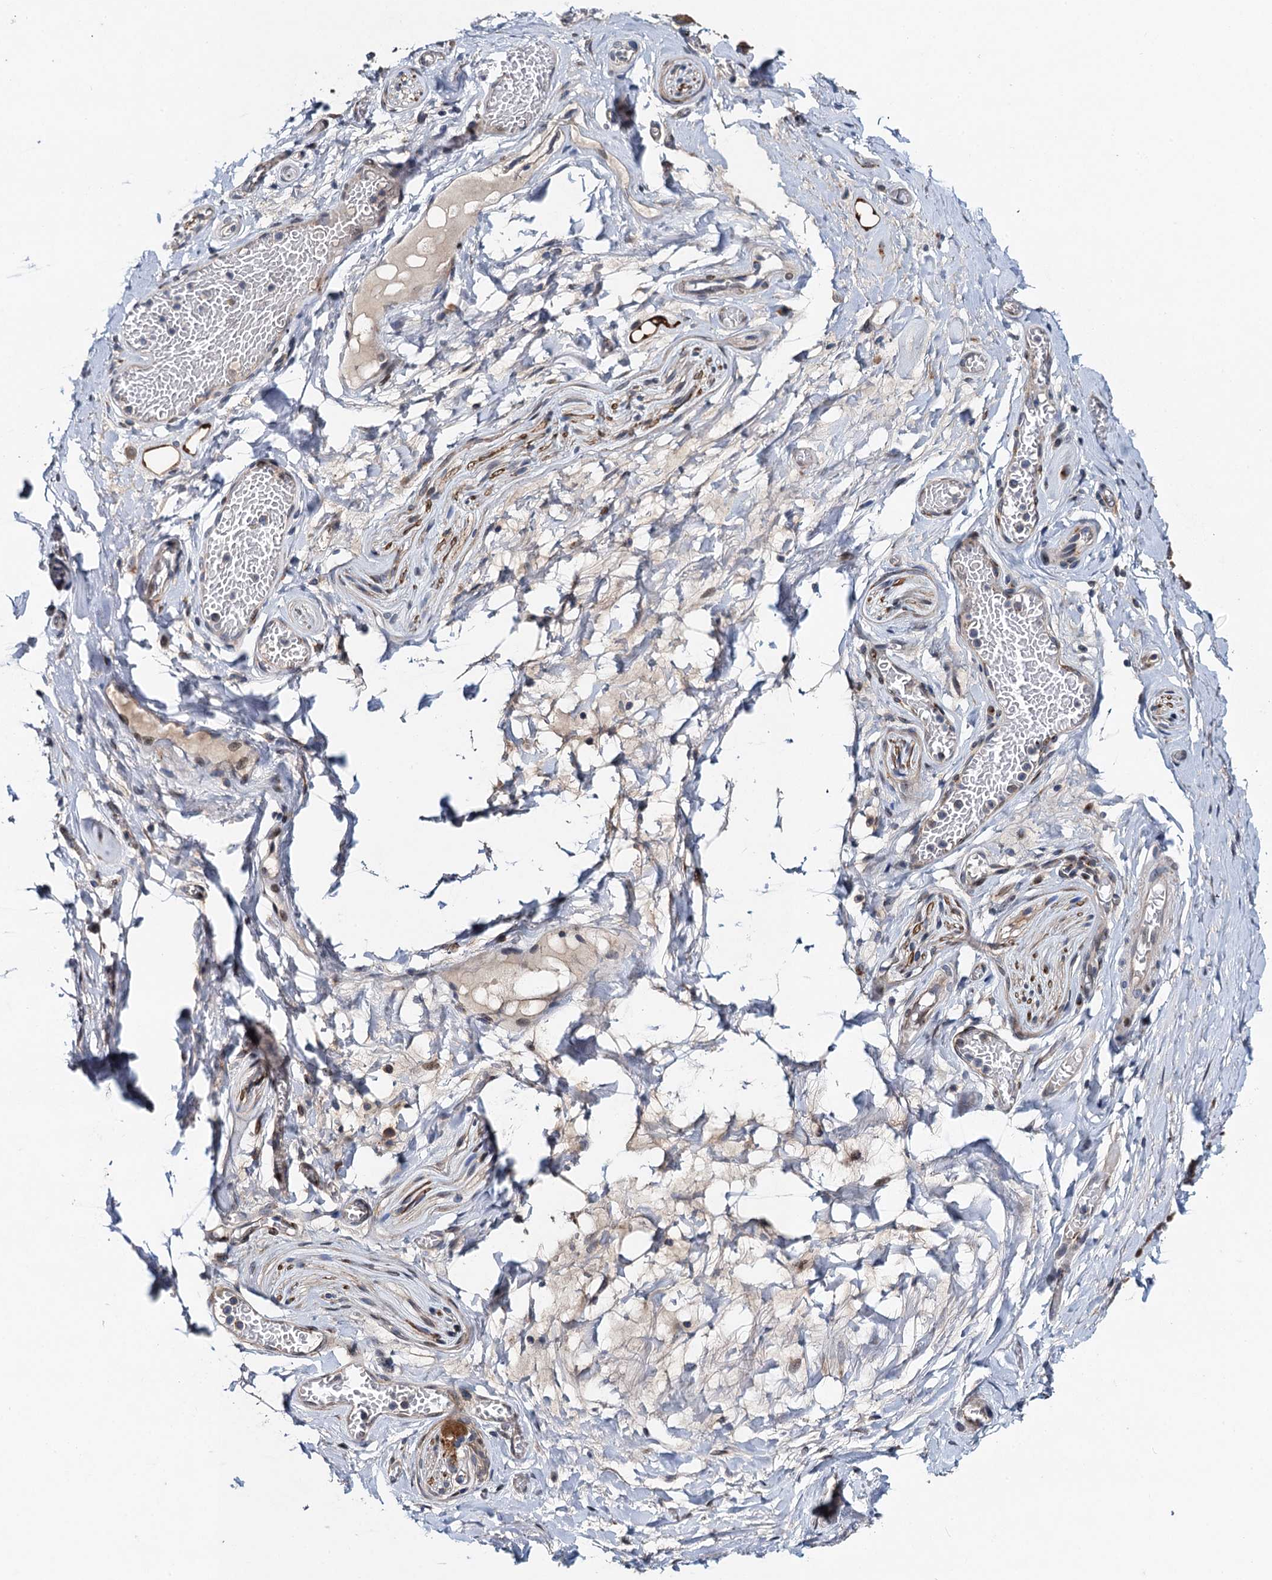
{"staining": {"intensity": "moderate", "quantity": ">75%", "location": "cytoplasmic/membranous"}, "tissue": "adipose tissue", "cell_type": "Adipocytes", "image_type": "normal", "snomed": [{"axis": "morphology", "description": "Normal tissue, NOS"}, {"axis": "topography", "description": "Salivary gland"}, {"axis": "topography", "description": "Peripheral nerve tissue"}], "caption": "Immunohistochemistry histopathology image of normal adipose tissue: human adipose tissue stained using immunohistochemistry demonstrates medium levels of moderate protein expression localized specifically in the cytoplasmic/membranous of adipocytes, appearing as a cytoplasmic/membranous brown color.", "gene": "NBEA", "patient": {"sex": "male", "age": 62}}